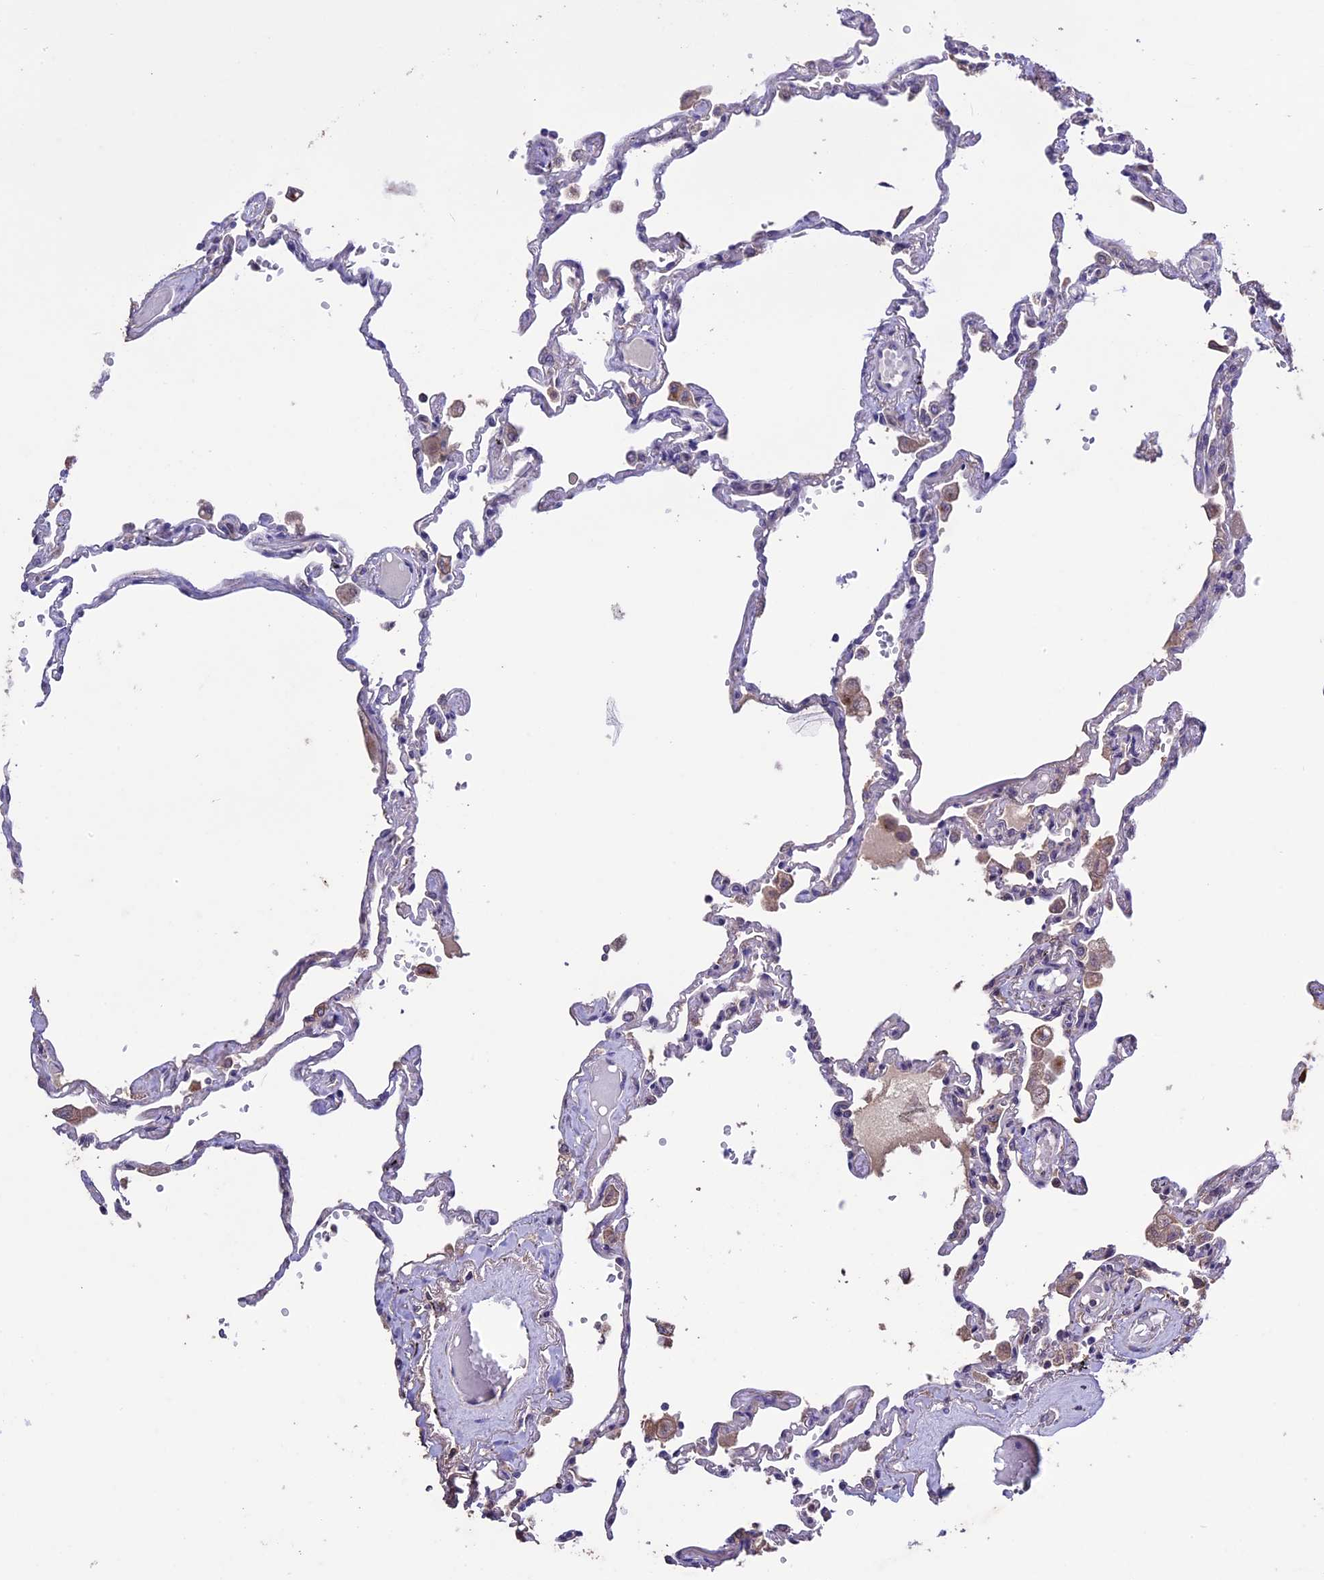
{"staining": {"intensity": "negative", "quantity": "none", "location": "none"}, "tissue": "lung", "cell_type": "Alveolar cells", "image_type": "normal", "snomed": [{"axis": "morphology", "description": "Normal tissue, NOS"}, {"axis": "topography", "description": "Lung"}], "caption": "The IHC micrograph has no significant staining in alveolar cells of lung.", "gene": "DIS3L", "patient": {"sex": "female", "age": 67}}